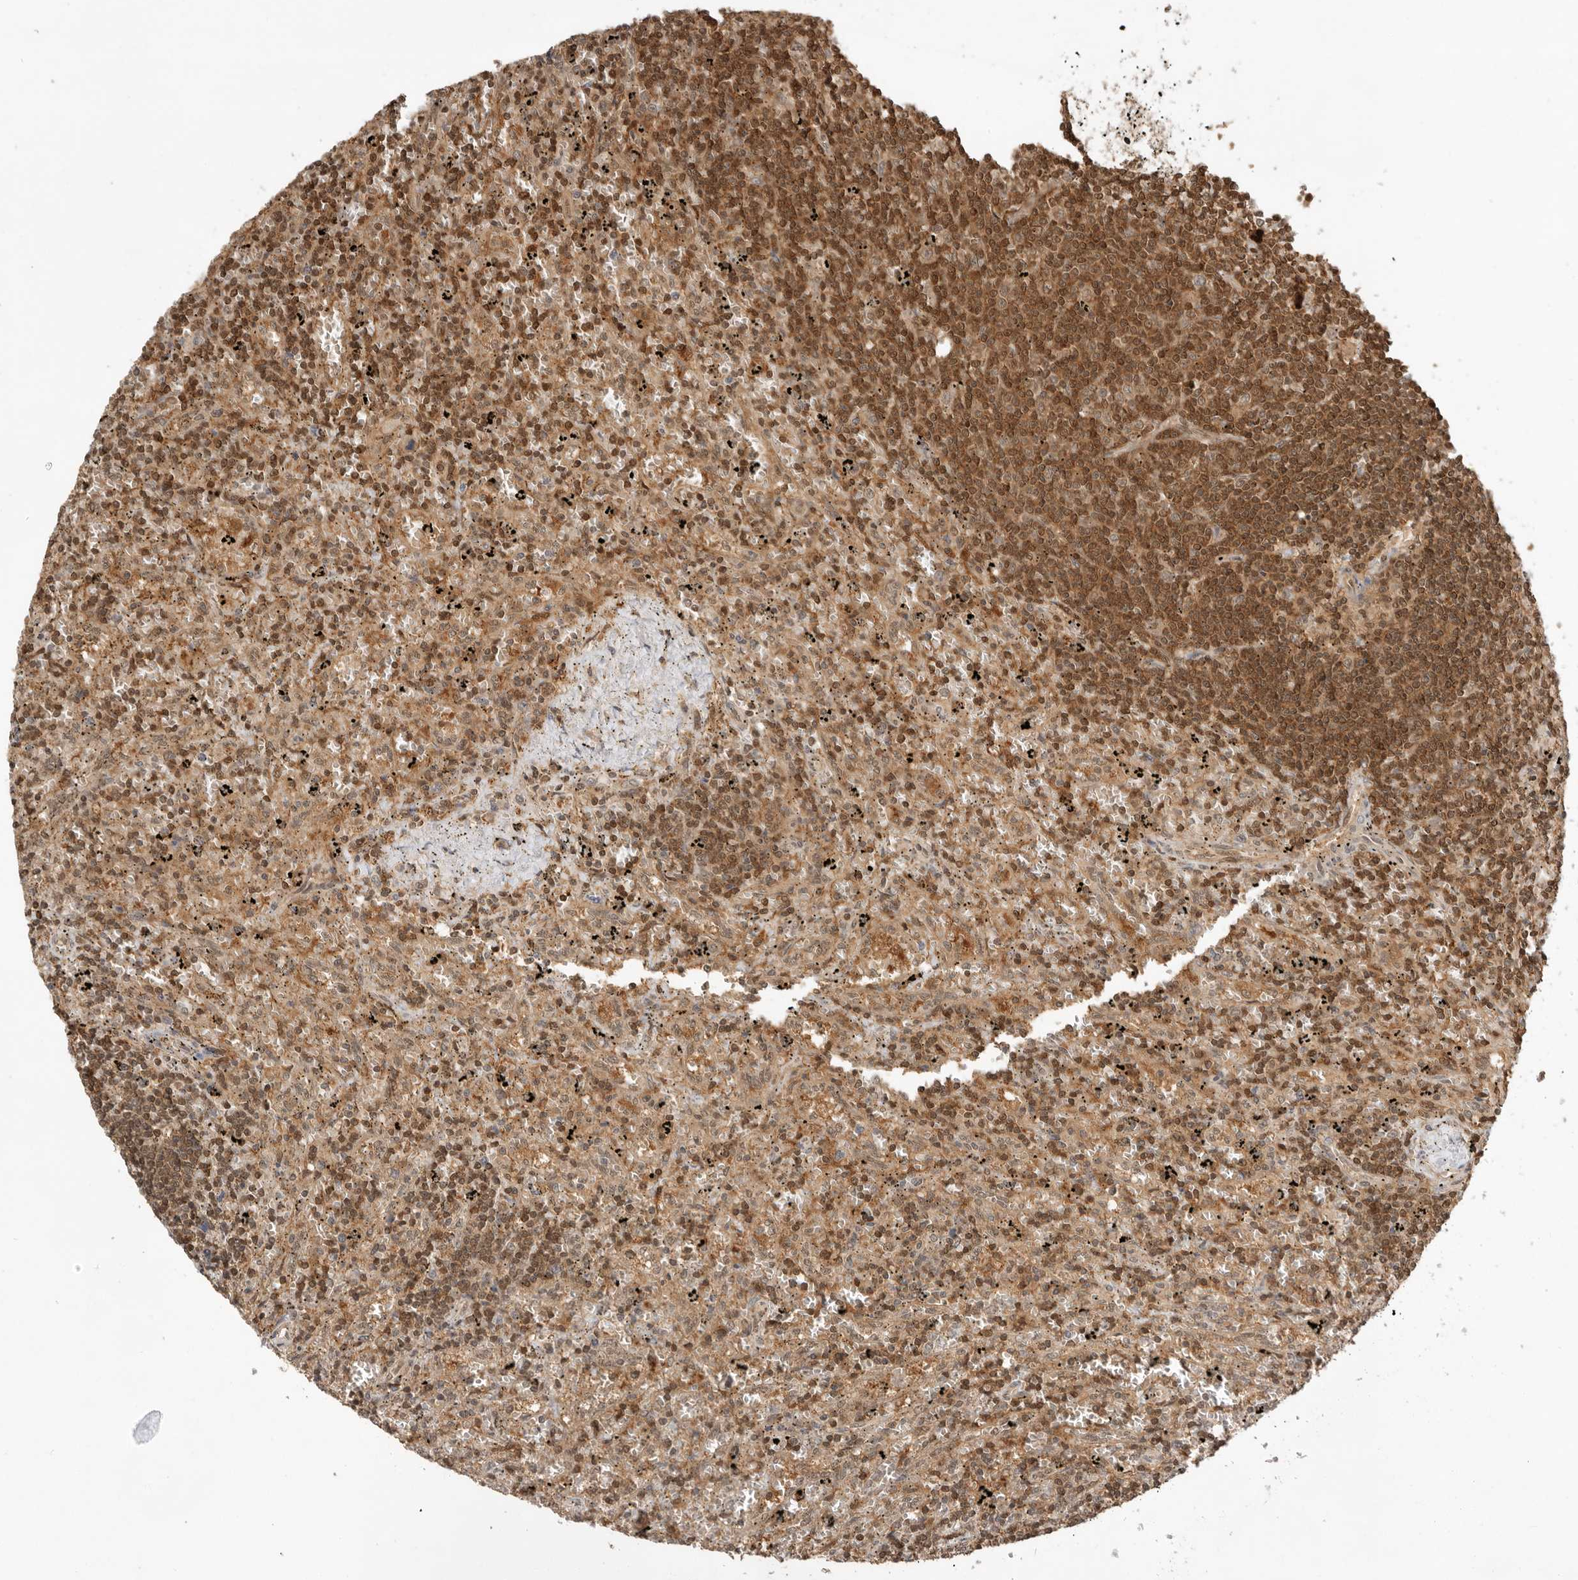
{"staining": {"intensity": "moderate", "quantity": ">75%", "location": "cytoplasmic/membranous,nuclear"}, "tissue": "lymphoma", "cell_type": "Tumor cells", "image_type": "cancer", "snomed": [{"axis": "morphology", "description": "Malignant lymphoma, non-Hodgkin's type, Low grade"}, {"axis": "topography", "description": "Spleen"}], "caption": "Human lymphoma stained with a brown dye exhibits moderate cytoplasmic/membranous and nuclear positive positivity in about >75% of tumor cells.", "gene": "ADPRS", "patient": {"sex": "male", "age": 76}}